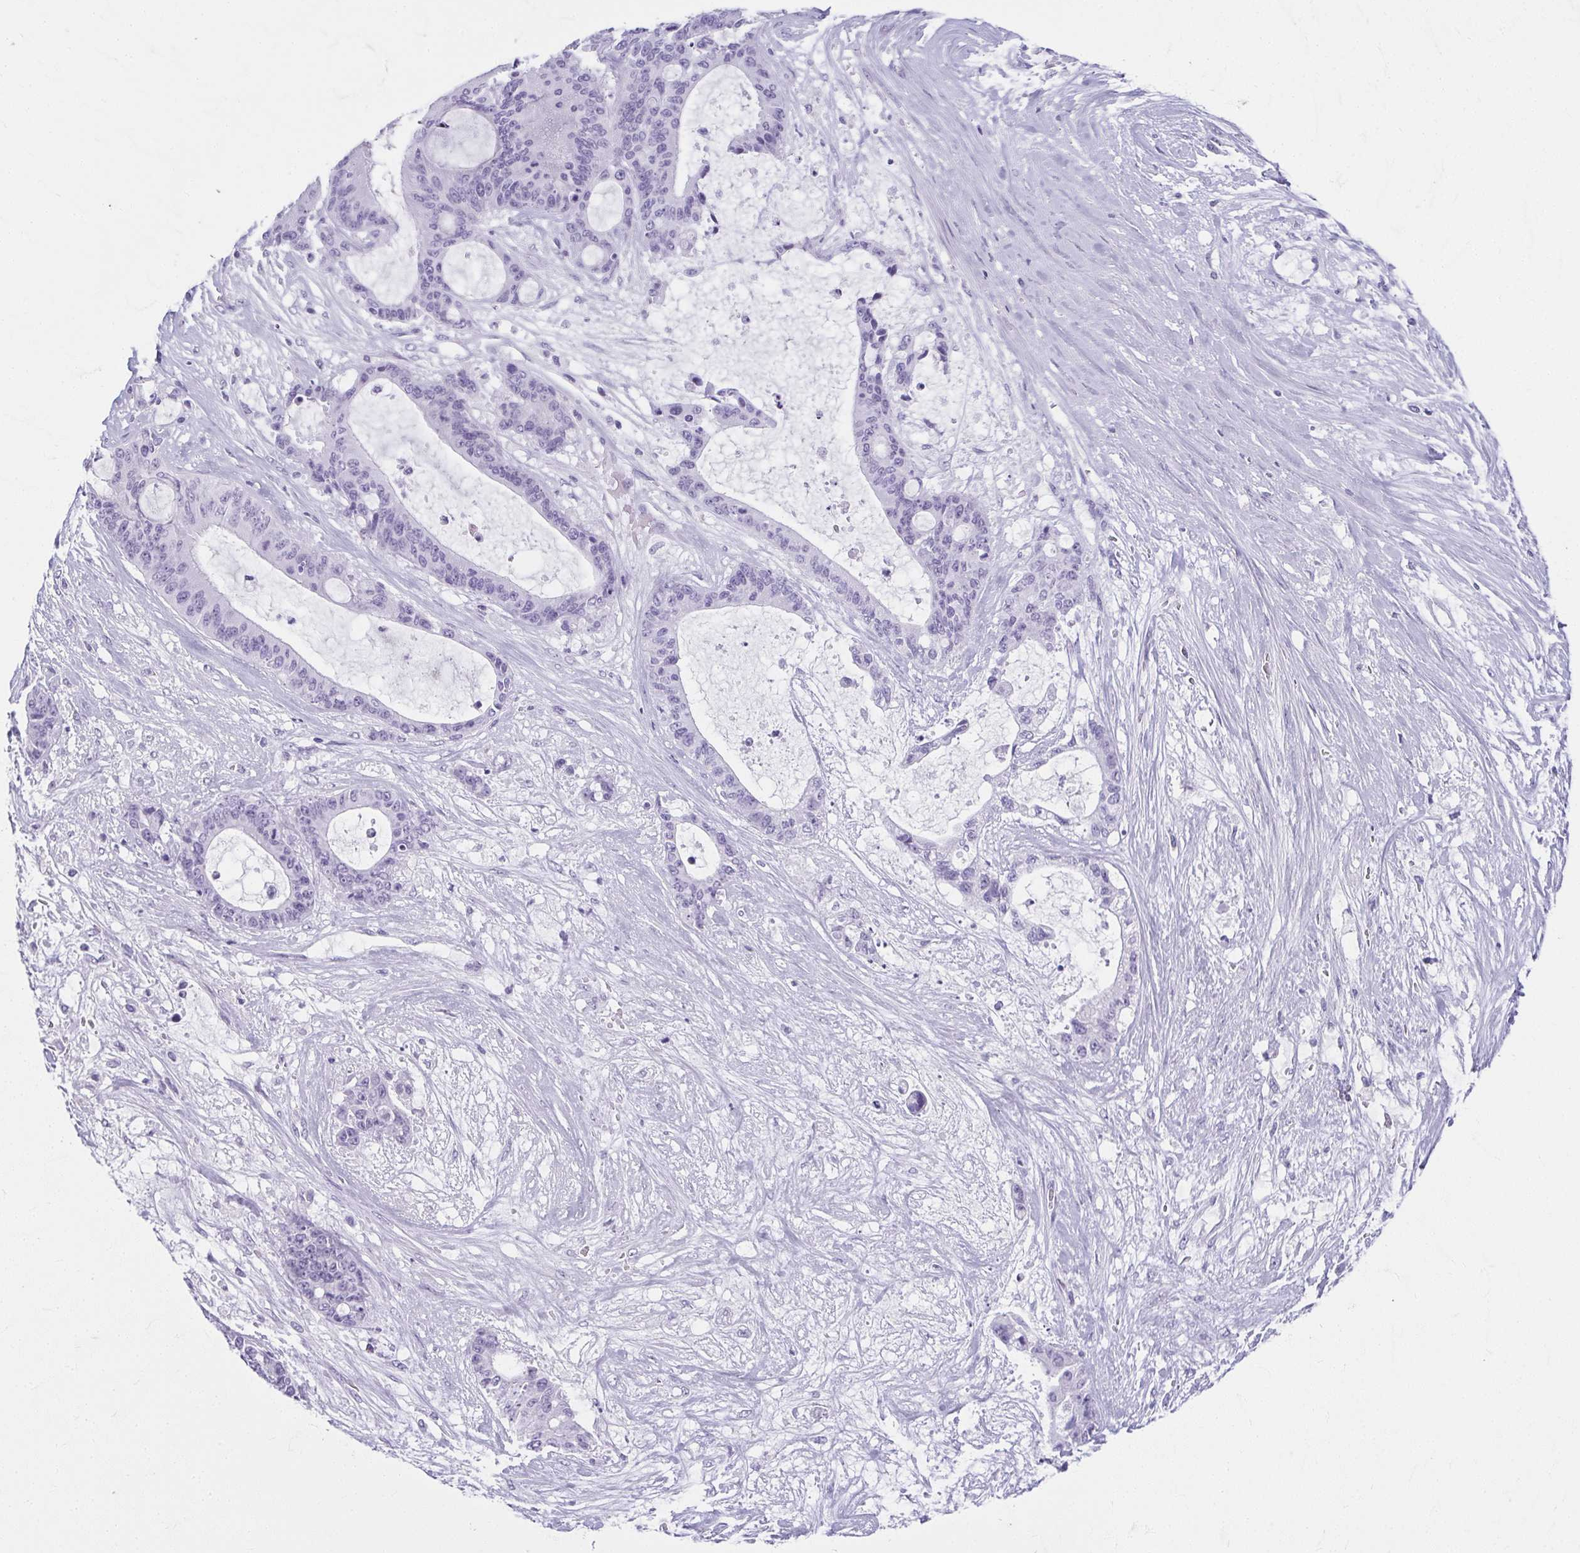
{"staining": {"intensity": "negative", "quantity": "none", "location": "none"}, "tissue": "liver cancer", "cell_type": "Tumor cells", "image_type": "cancer", "snomed": [{"axis": "morphology", "description": "Normal tissue, NOS"}, {"axis": "morphology", "description": "Cholangiocarcinoma"}, {"axis": "topography", "description": "Liver"}, {"axis": "topography", "description": "Peripheral nerve tissue"}], "caption": "DAB (3,3'-diaminobenzidine) immunohistochemical staining of cholangiocarcinoma (liver) reveals no significant expression in tumor cells. (DAB (3,3'-diaminobenzidine) immunohistochemistry, high magnification).", "gene": "MOBP", "patient": {"sex": "female", "age": 73}}